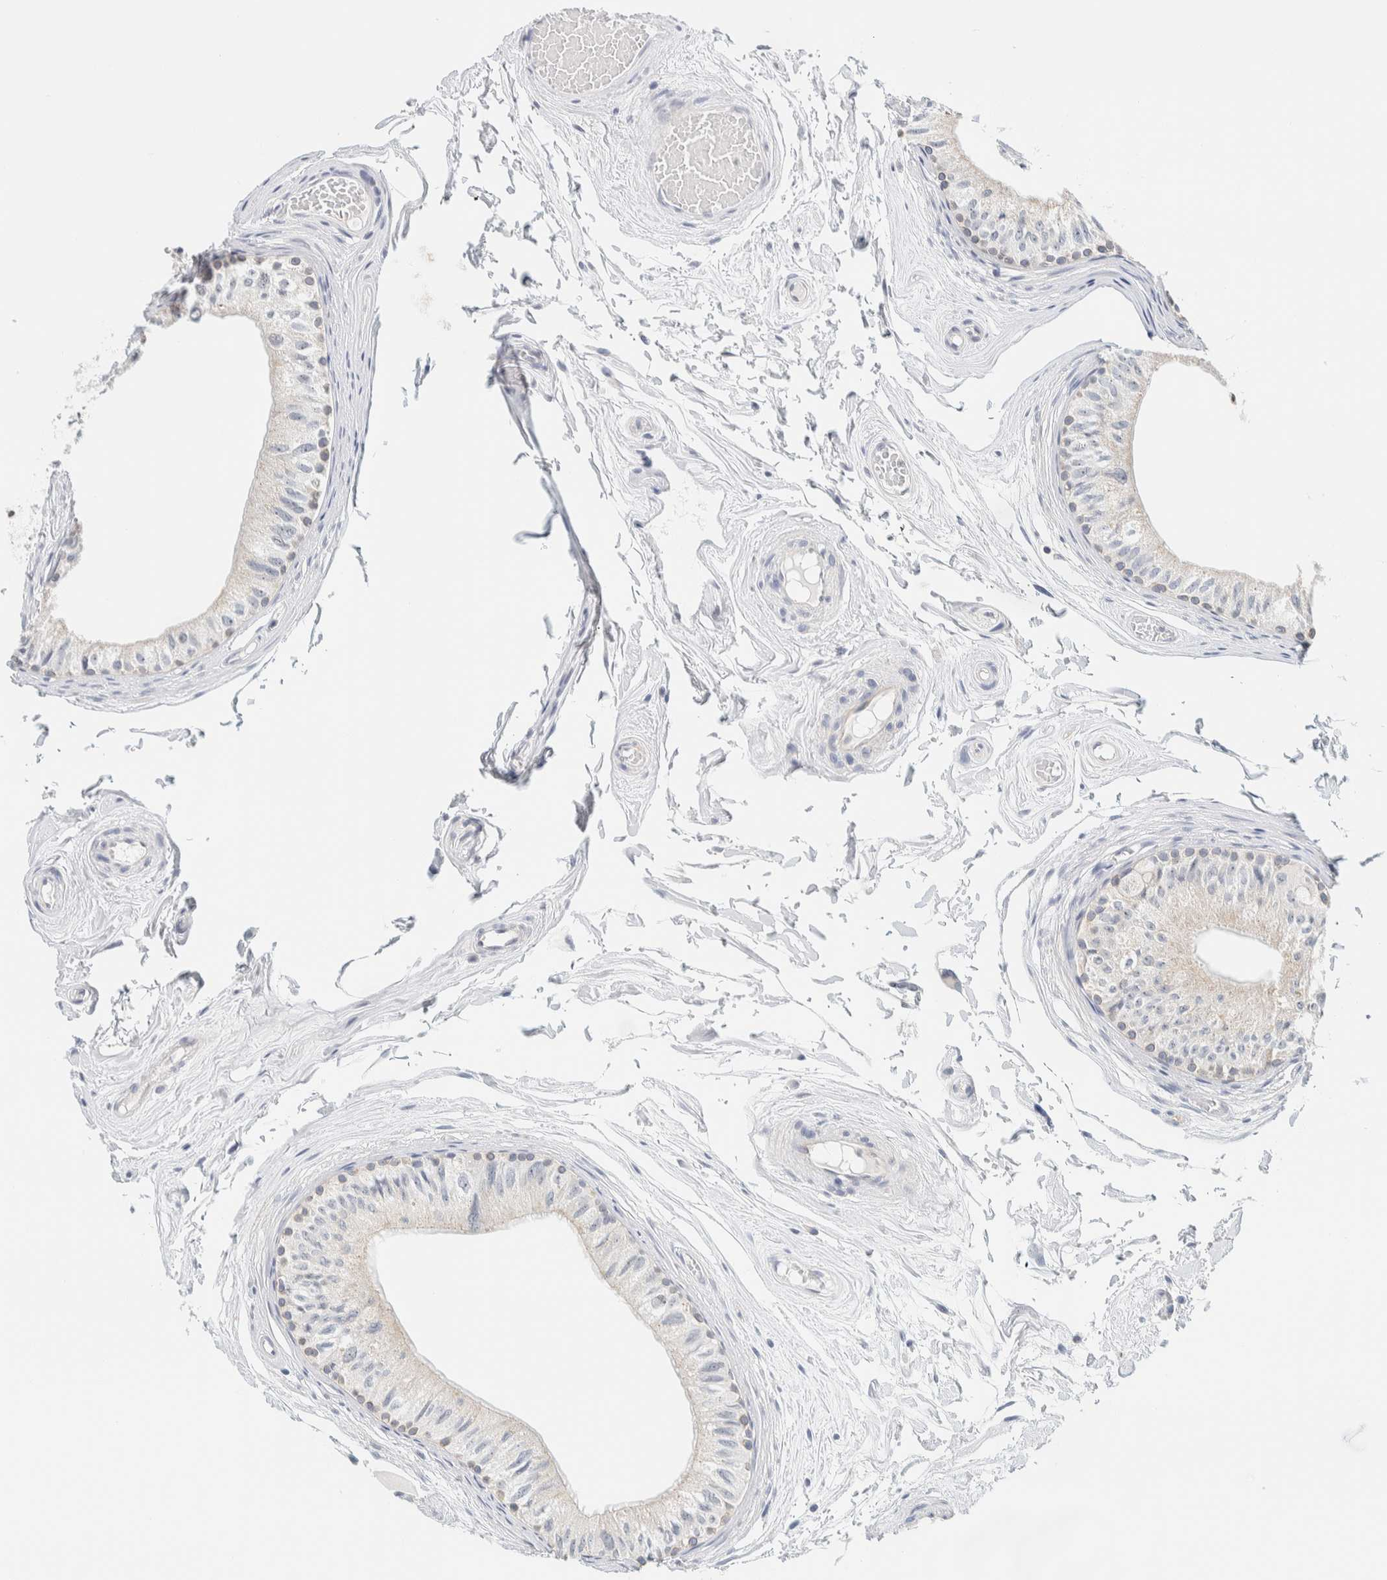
{"staining": {"intensity": "moderate", "quantity": "<25%", "location": "nuclear"}, "tissue": "epididymis", "cell_type": "Glandular cells", "image_type": "normal", "snomed": [{"axis": "morphology", "description": "Normal tissue, NOS"}, {"axis": "topography", "description": "Epididymis"}], "caption": "Immunohistochemistry (IHC) micrograph of benign epididymis: human epididymis stained using immunohistochemistry shows low levels of moderate protein expression localized specifically in the nuclear of glandular cells, appearing as a nuclear brown color.", "gene": "NDE1", "patient": {"sex": "male", "age": 79}}